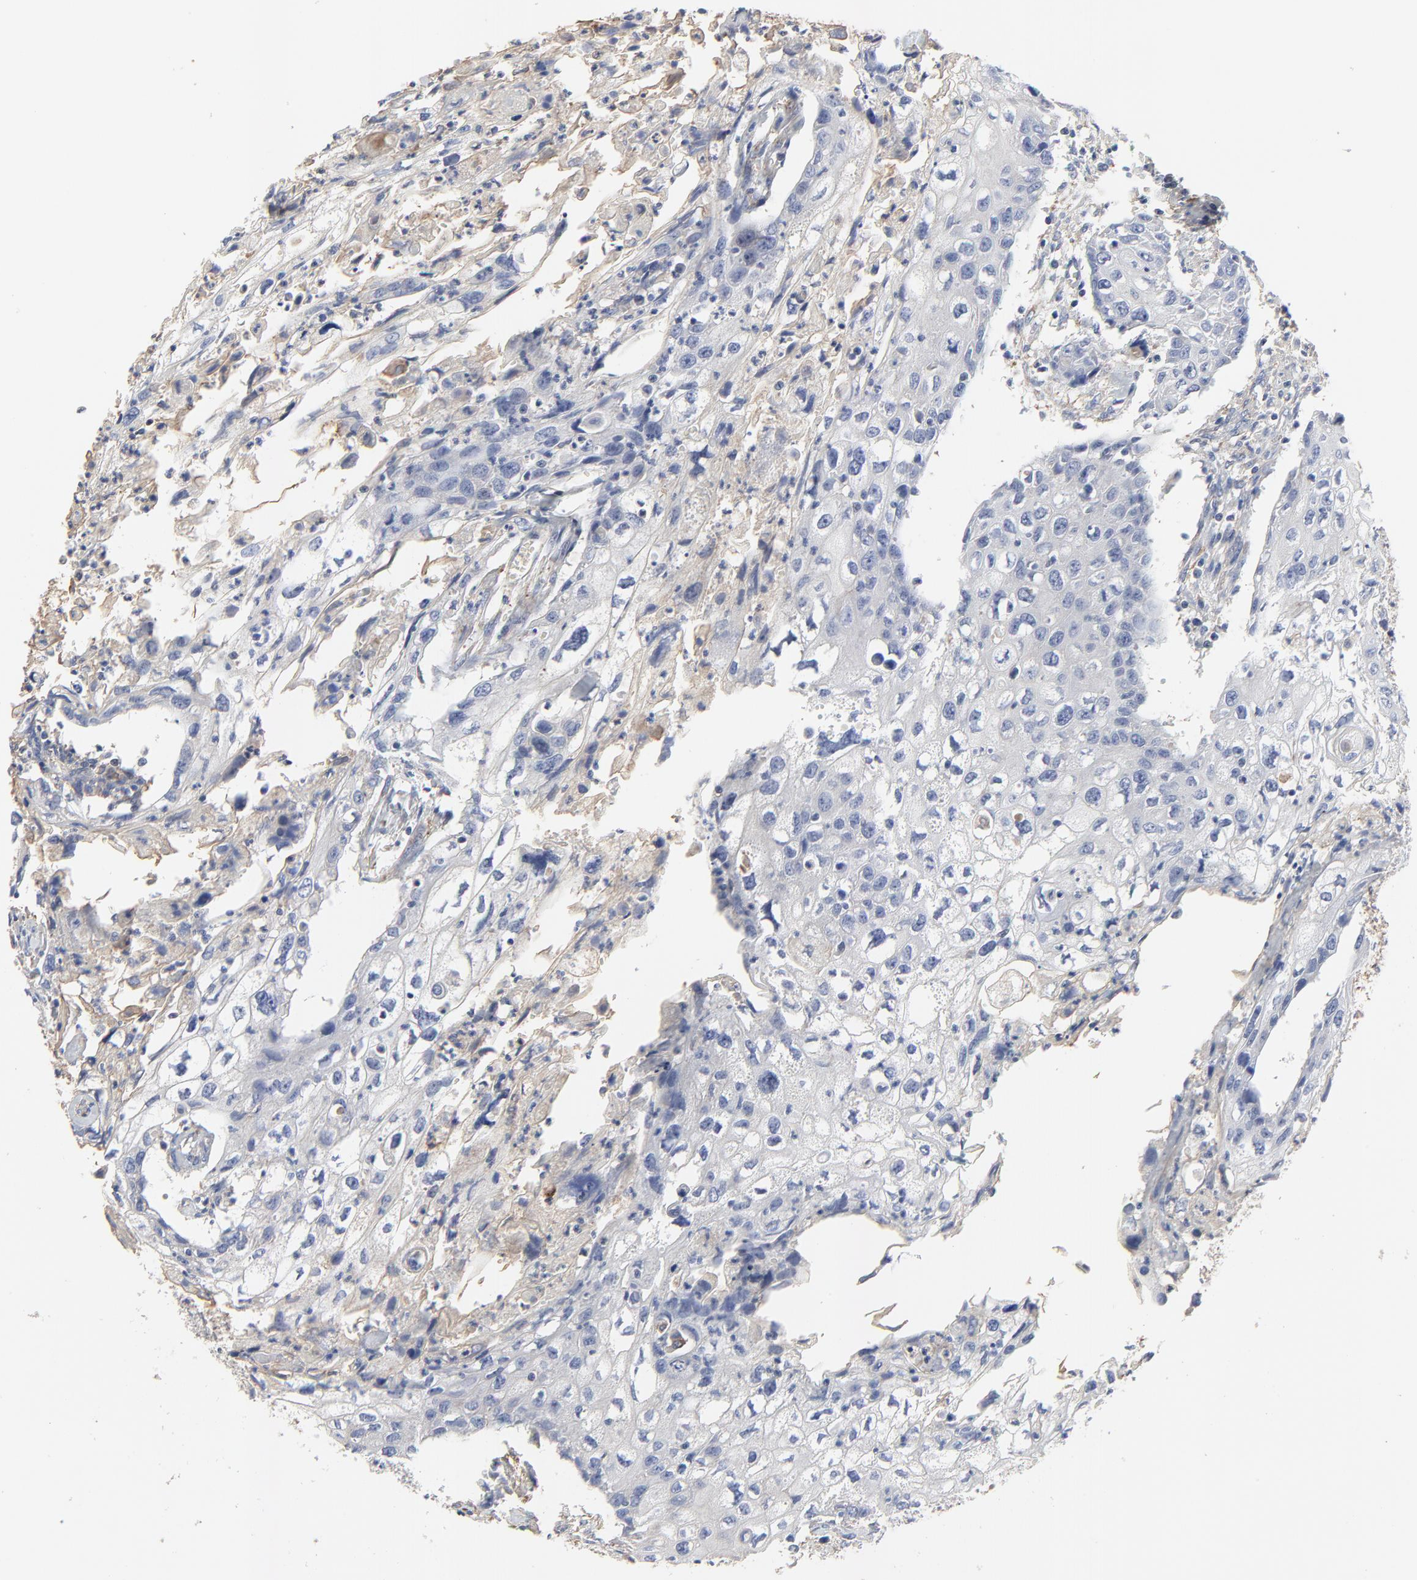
{"staining": {"intensity": "negative", "quantity": "none", "location": "none"}, "tissue": "urothelial cancer", "cell_type": "Tumor cells", "image_type": "cancer", "snomed": [{"axis": "morphology", "description": "Urothelial carcinoma, High grade"}, {"axis": "topography", "description": "Urinary bladder"}], "caption": "A micrograph of human urothelial carcinoma (high-grade) is negative for staining in tumor cells. (Stains: DAB immunohistochemistry with hematoxylin counter stain, Microscopy: brightfield microscopy at high magnification).", "gene": "NXF3", "patient": {"sex": "male", "age": 54}}